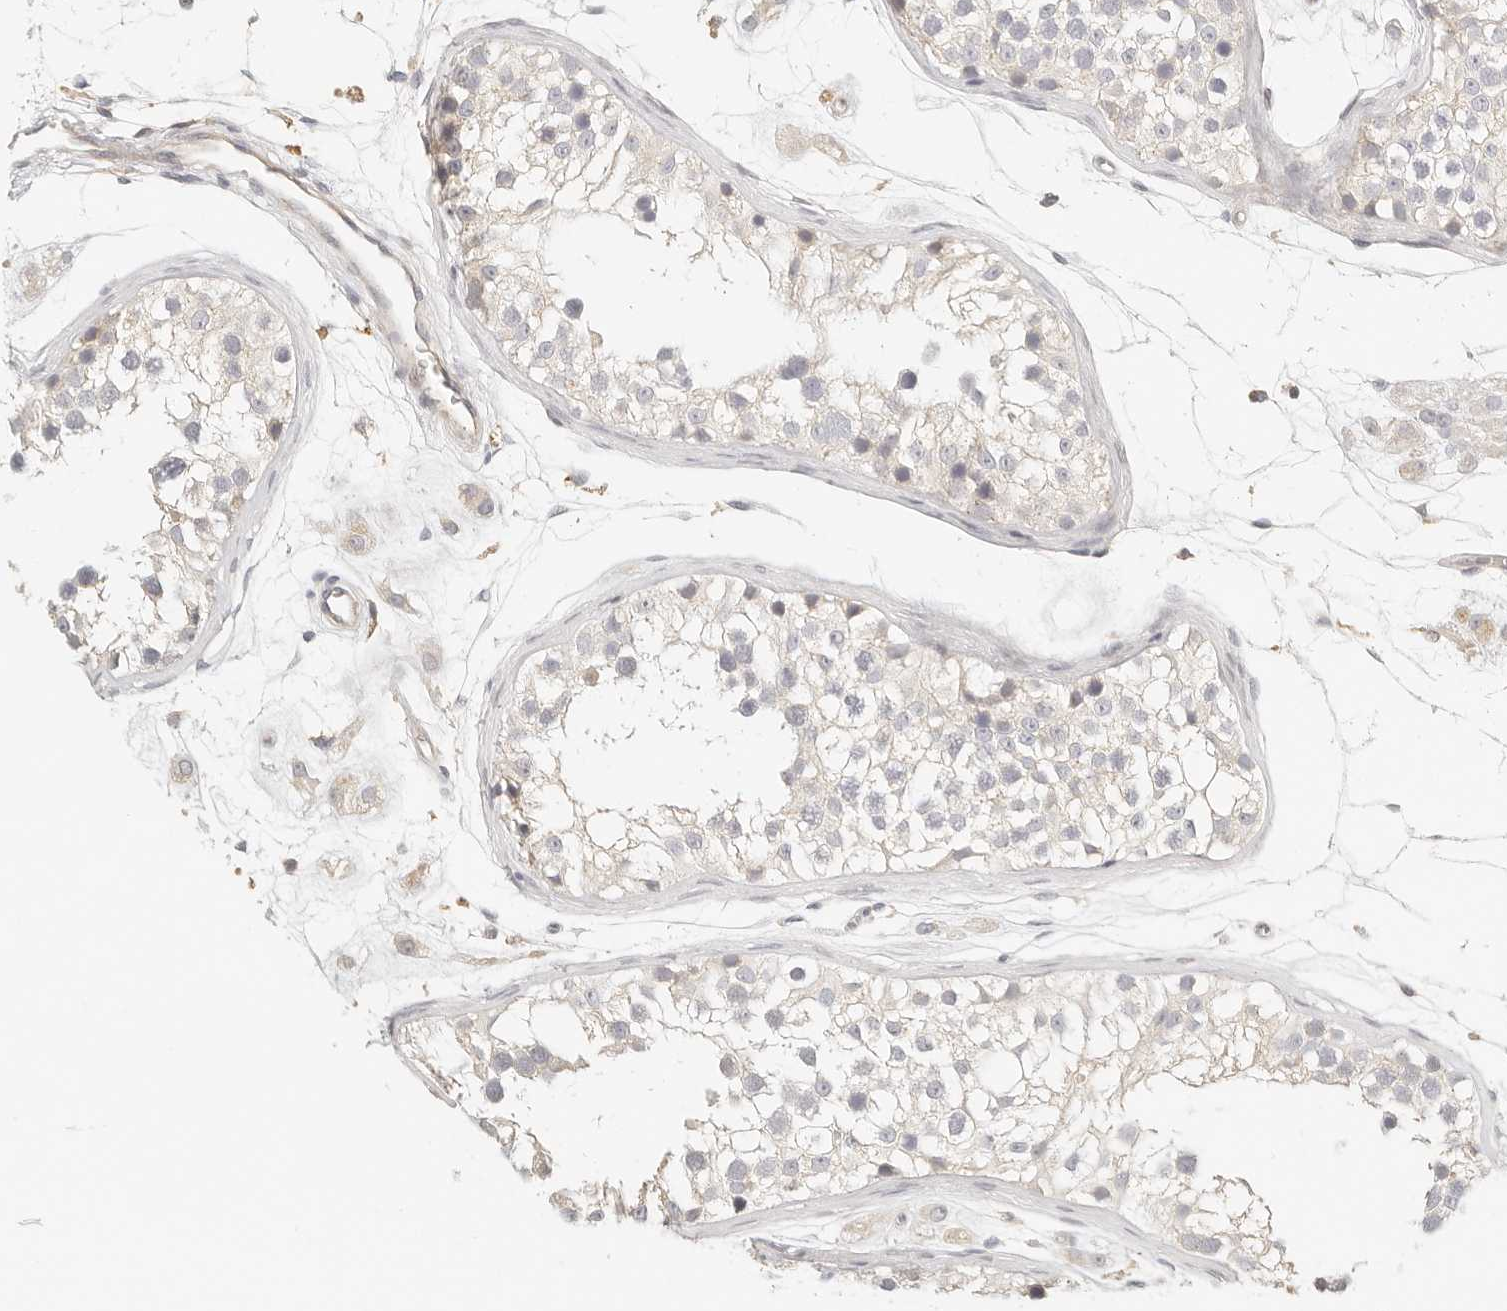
{"staining": {"intensity": "weak", "quantity": "<25%", "location": "cytoplasmic/membranous"}, "tissue": "testis", "cell_type": "Cells in seminiferous ducts", "image_type": "normal", "snomed": [{"axis": "morphology", "description": "Normal tissue, NOS"}, {"axis": "morphology", "description": "Adenocarcinoma, metastatic, NOS"}, {"axis": "topography", "description": "Testis"}], "caption": "A high-resolution micrograph shows immunohistochemistry staining of benign testis, which displays no significant expression in cells in seminiferous ducts.", "gene": "CNMD", "patient": {"sex": "male", "age": 26}}